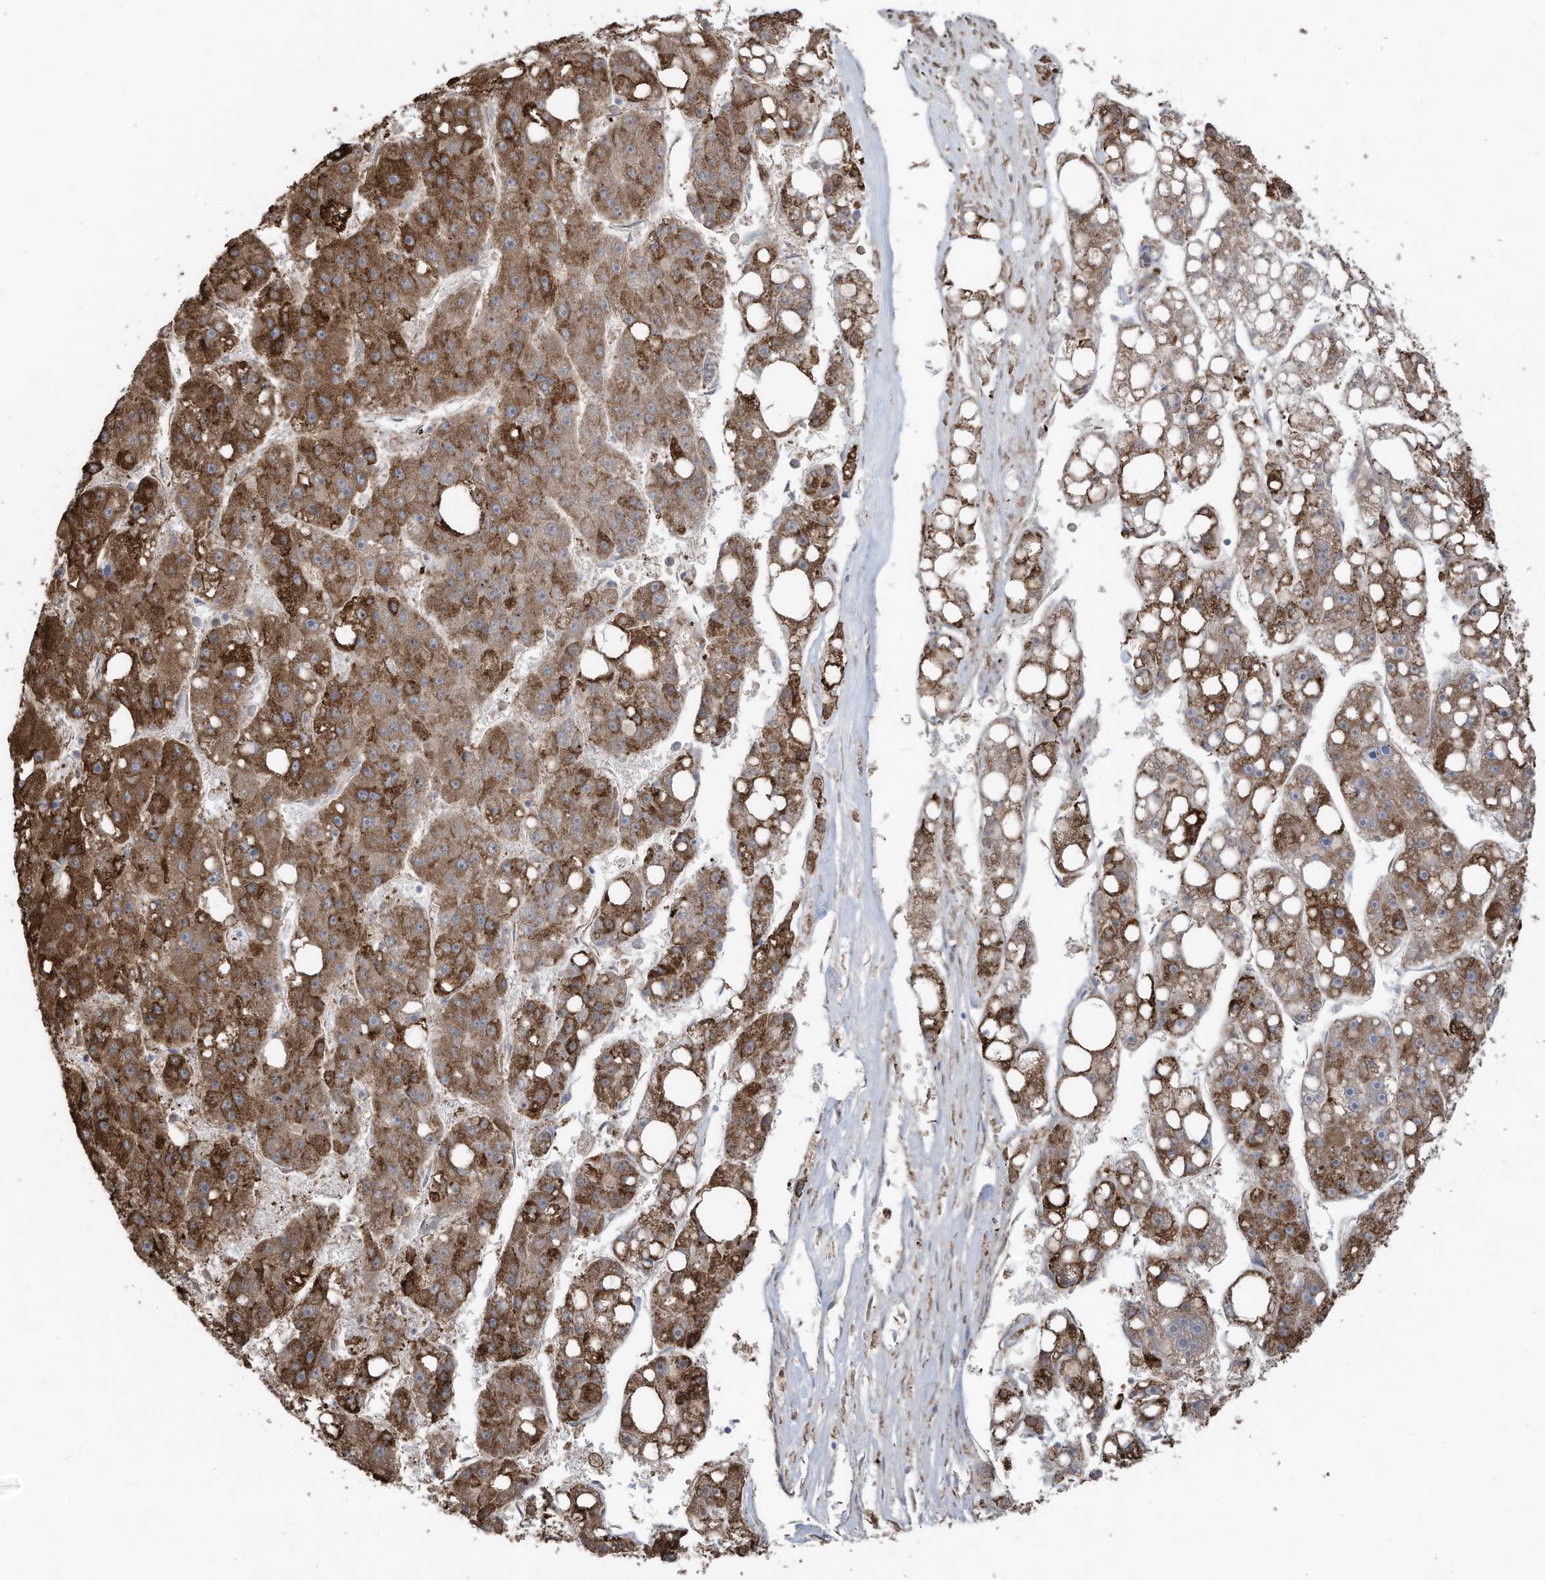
{"staining": {"intensity": "strong", "quantity": ">75%", "location": "cytoplasmic/membranous"}, "tissue": "liver cancer", "cell_type": "Tumor cells", "image_type": "cancer", "snomed": [{"axis": "morphology", "description": "Carcinoma, Hepatocellular, NOS"}, {"axis": "topography", "description": "Liver"}], "caption": "Human liver hepatocellular carcinoma stained with a brown dye shows strong cytoplasmic/membranous positive expression in approximately >75% of tumor cells.", "gene": "ZNF354C", "patient": {"sex": "female", "age": 61}}